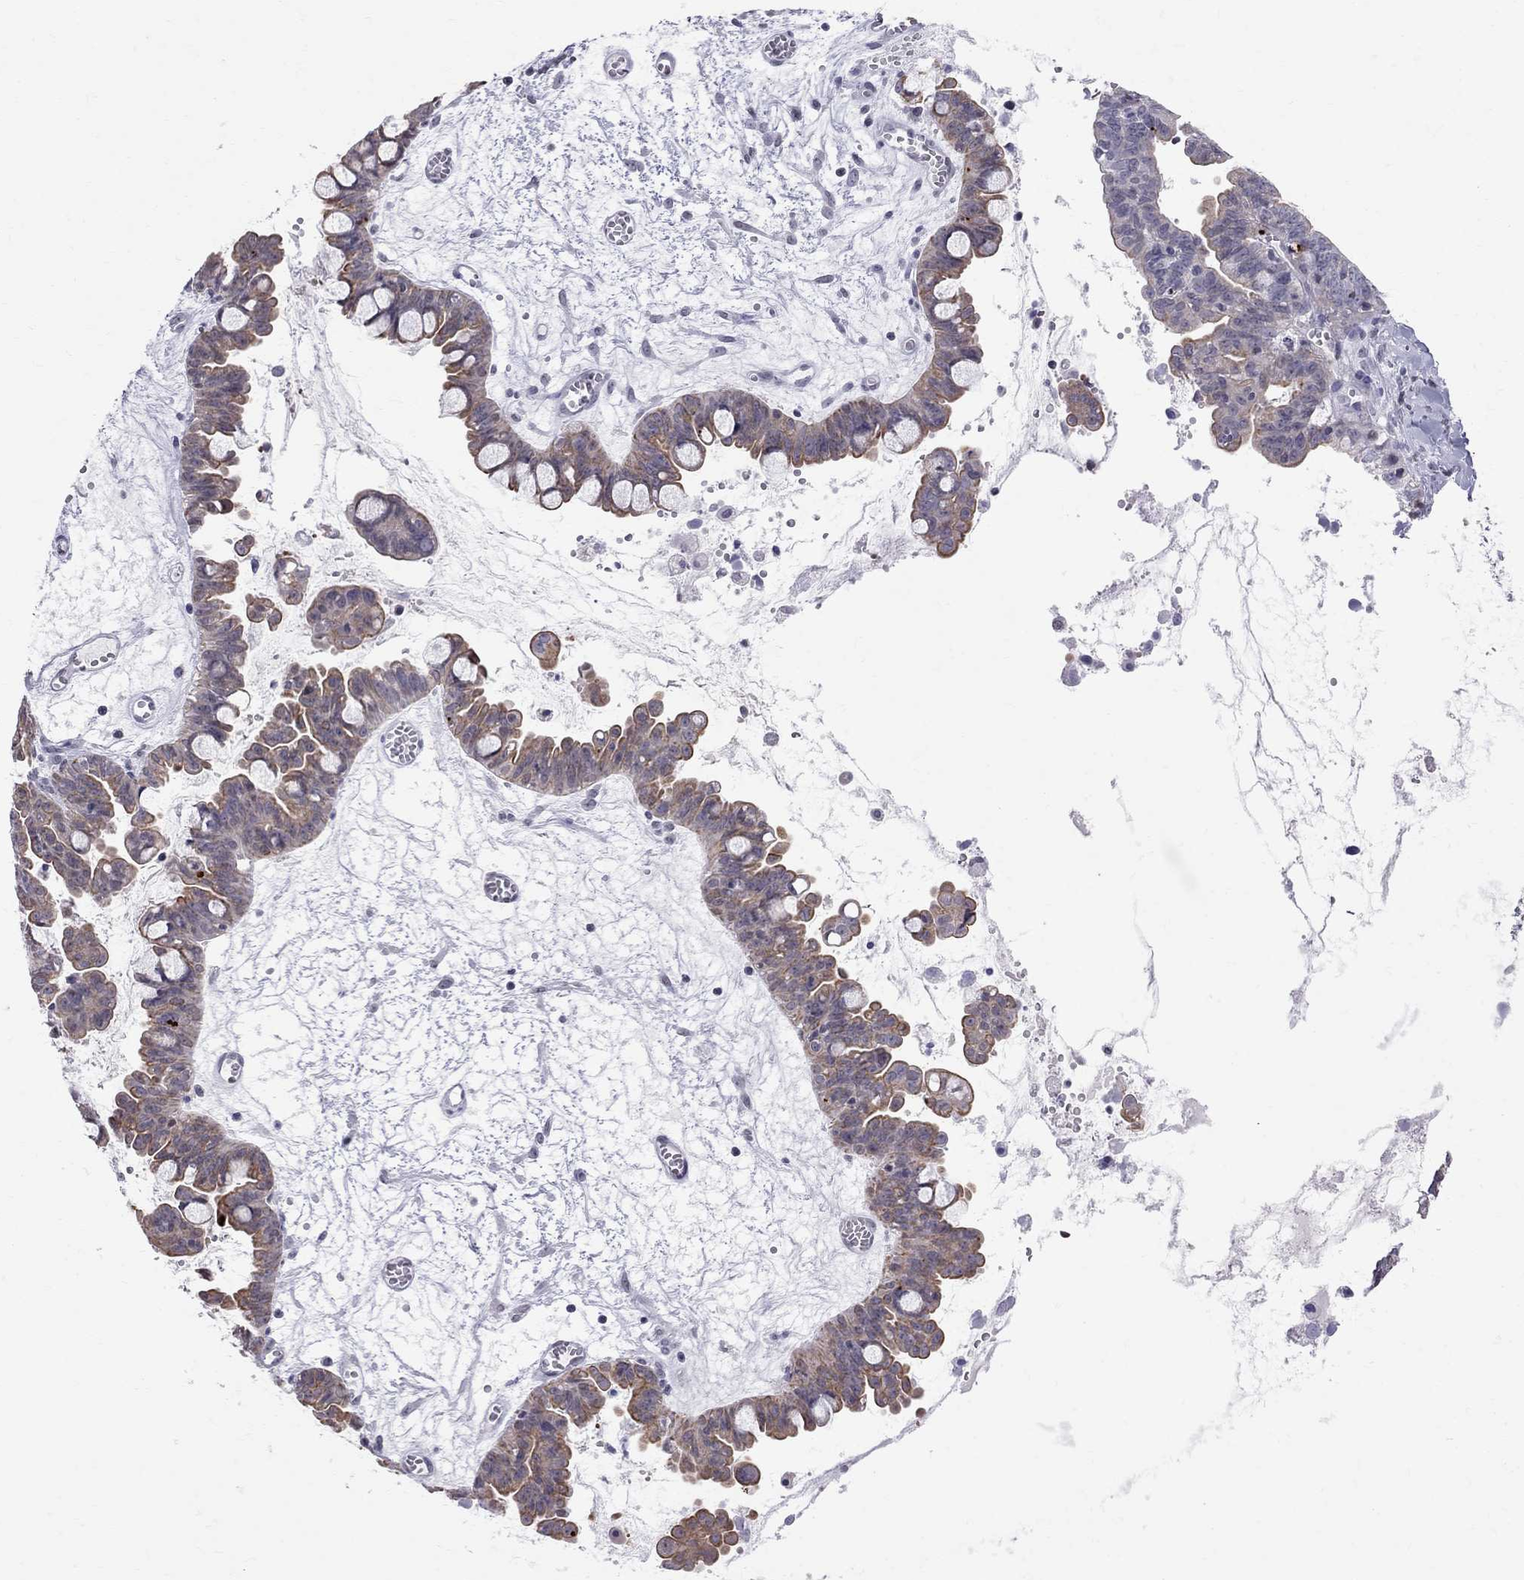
{"staining": {"intensity": "moderate", "quantity": "25%-75%", "location": "cytoplasmic/membranous"}, "tissue": "ovarian cancer", "cell_type": "Tumor cells", "image_type": "cancer", "snomed": [{"axis": "morphology", "description": "Cystadenocarcinoma, mucinous, NOS"}, {"axis": "topography", "description": "Ovary"}], "caption": "Immunohistochemistry (IHC) (DAB) staining of mucinous cystadenocarcinoma (ovarian) displays moderate cytoplasmic/membranous protein expression in approximately 25%-75% of tumor cells.", "gene": "MUC15", "patient": {"sex": "female", "age": 63}}